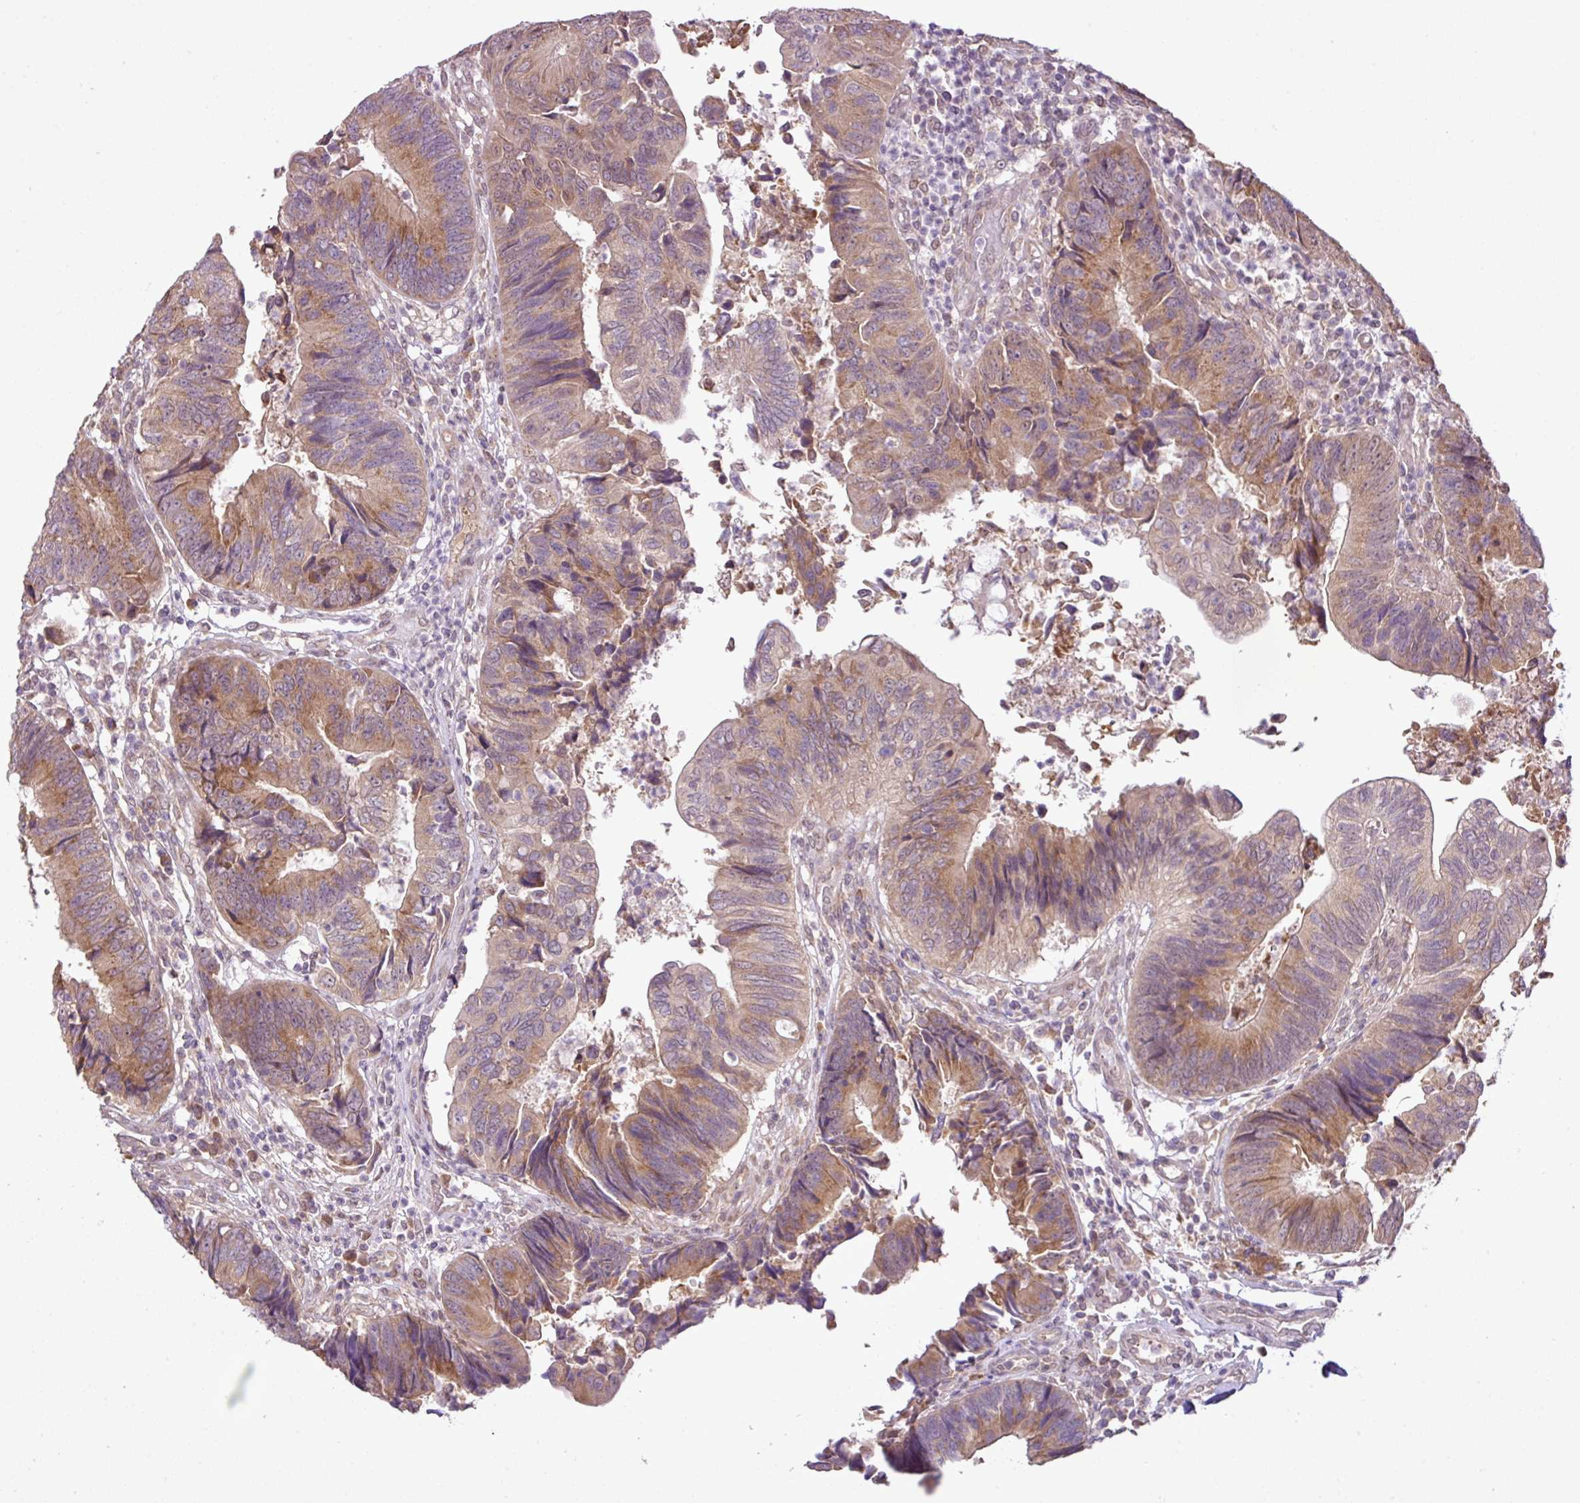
{"staining": {"intensity": "moderate", "quantity": ">75%", "location": "cytoplasmic/membranous"}, "tissue": "colorectal cancer", "cell_type": "Tumor cells", "image_type": "cancer", "snomed": [{"axis": "morphology", "description": "Adenocarcinoma, NOS"}, {"axis": "topography", "description": "Colon"}], "caption": "This micrograph displays IHC staining of adenocarcinoma (colorectal), with medium moderate cytoplasmic/membranous expression in about >75% of tumor cells.", "gene": "DNAAF4", "patient": {"sex": "female", "age": 67}}